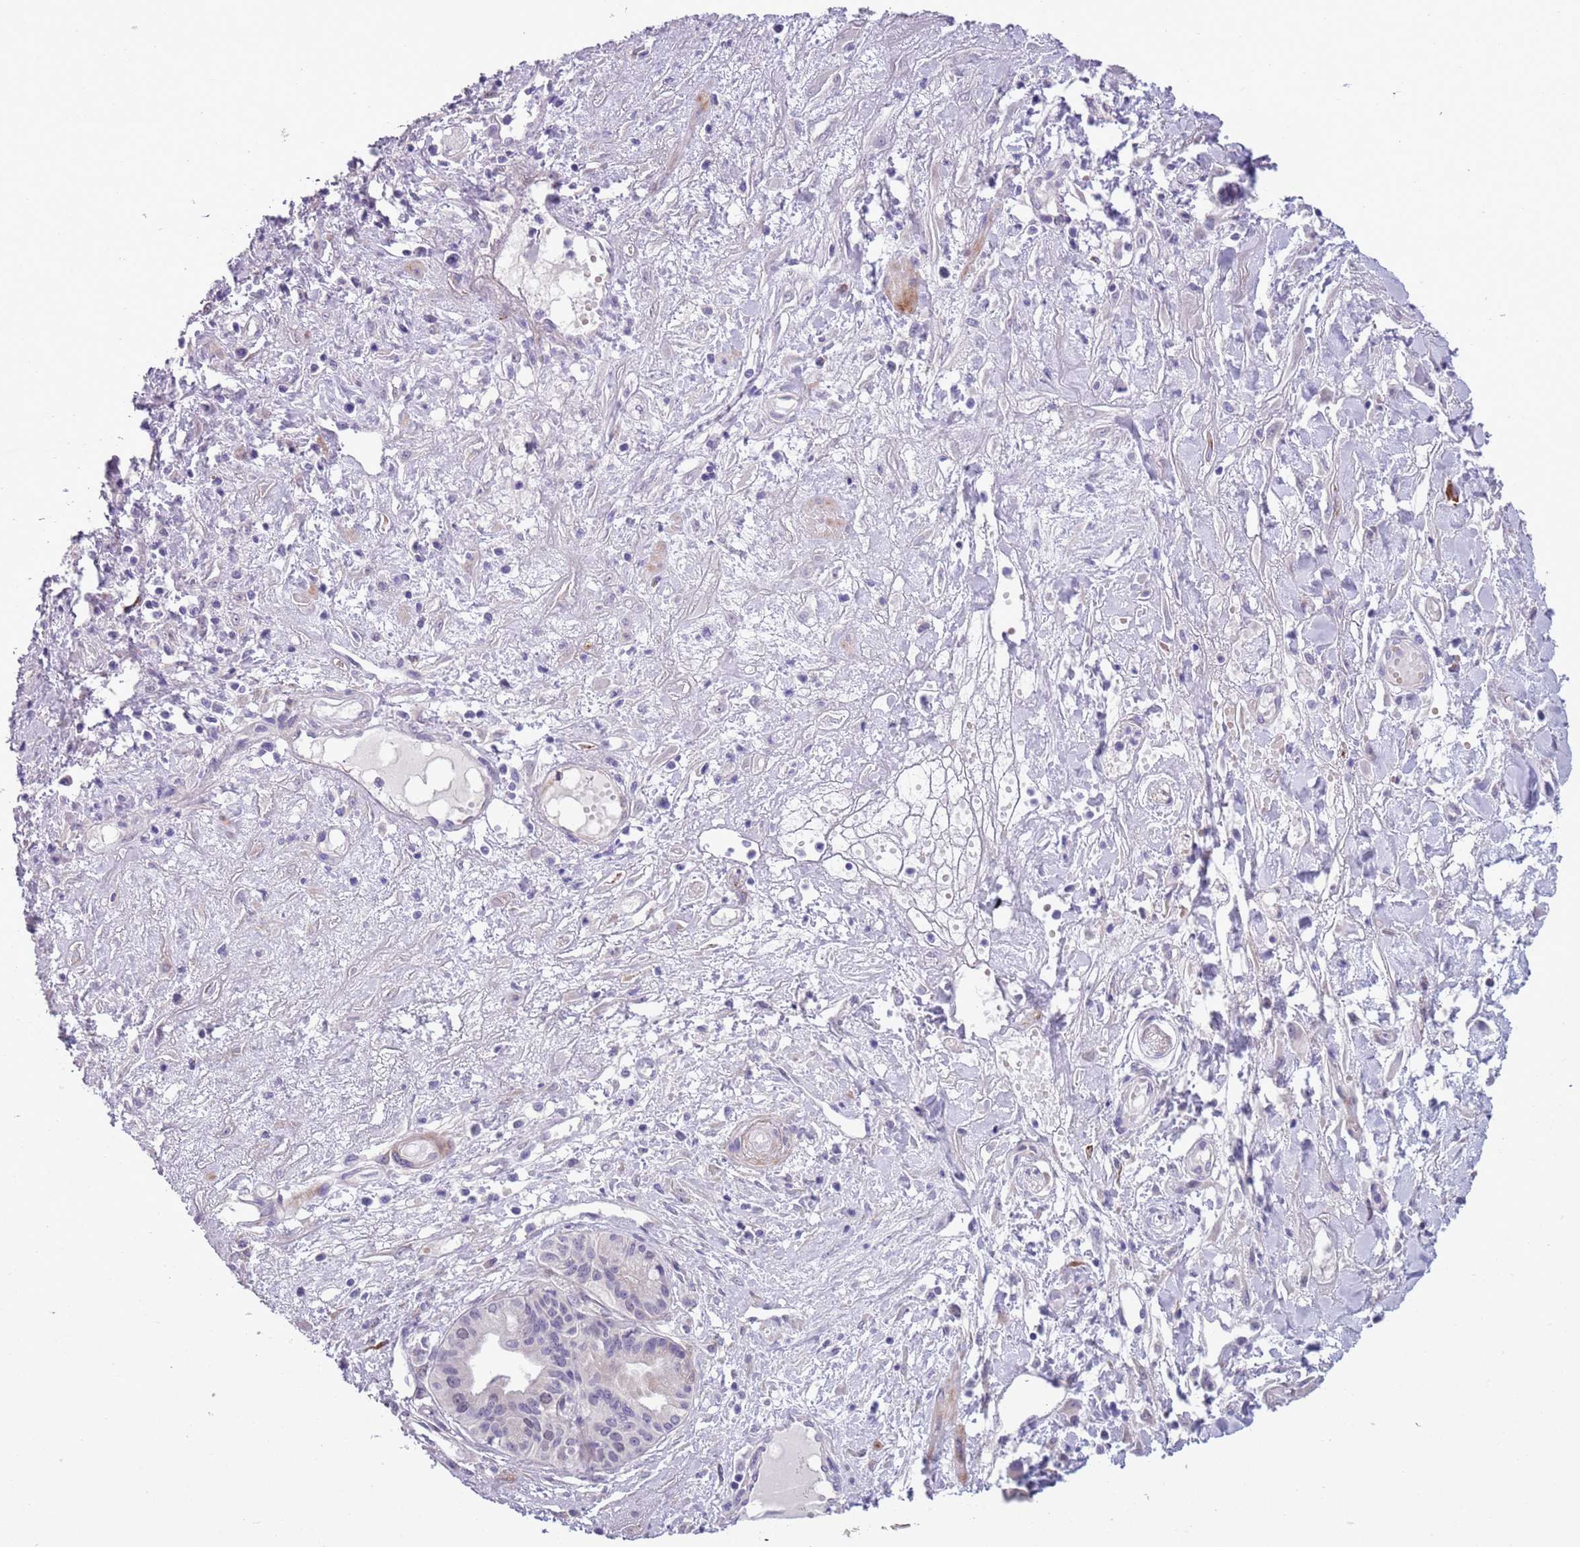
{"staining": {"intensity": "negative", "quantity": "none", "location": "none"}, "tissue": "pancreatic cancer", "cell_type": "Tumor cells", "image_type": "cancer", "snomed": [{"axis": "morphology", "description": "Adenocarcinoma, NOS"}, {"axis": "topography", "description": "Pancreas"}], "caption": "Pancreatic cancer was stained to show a protein in brown. There is no significant positivity in tumor cells.", "gene": "MRPL32", "patient": {"sex": "female", "age": 50}}